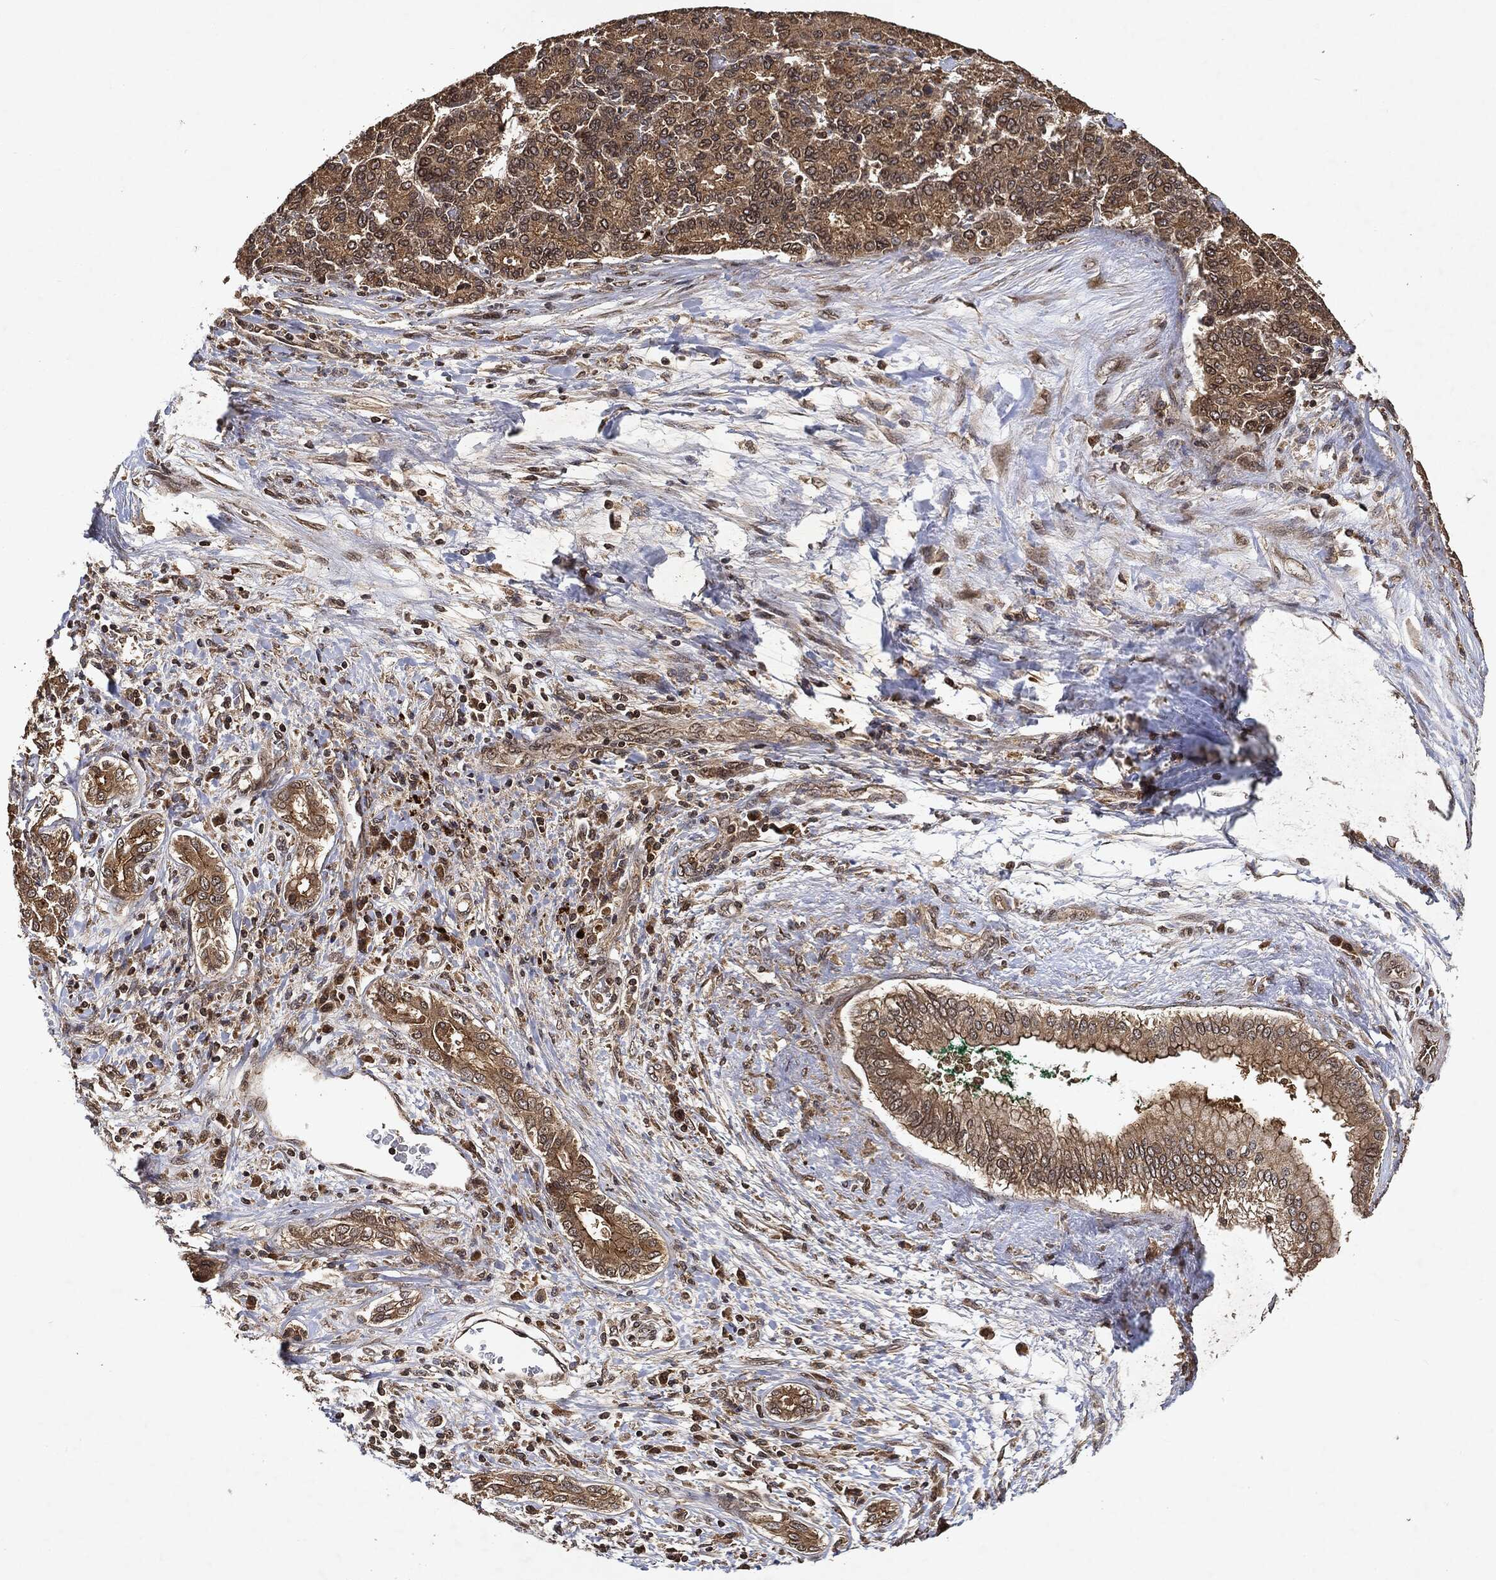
{"staining": {"intensity": "moderate", "quantity": ">75%", "location": "cytoplasmic/membranous"}, "tissue": "liver cancer", "cell_type": "Tumor cells", "image_type": "cancer", "snomed": [{"axis": "morphology", "description": "Carcinoma, Hepatocellular, NOS"}, {"axis": "topography", "description": "Liver"}], "caption": "Brown immunohistochemical staining in liver cancer exhibits moderate cytoplasmic/membranous positivity in about >75% of tumor cells. (DAB IHC with brightfield microscopy, high magnification).", "gene": "ZNF226", "patient": {"sex": "male", "age": 65}}